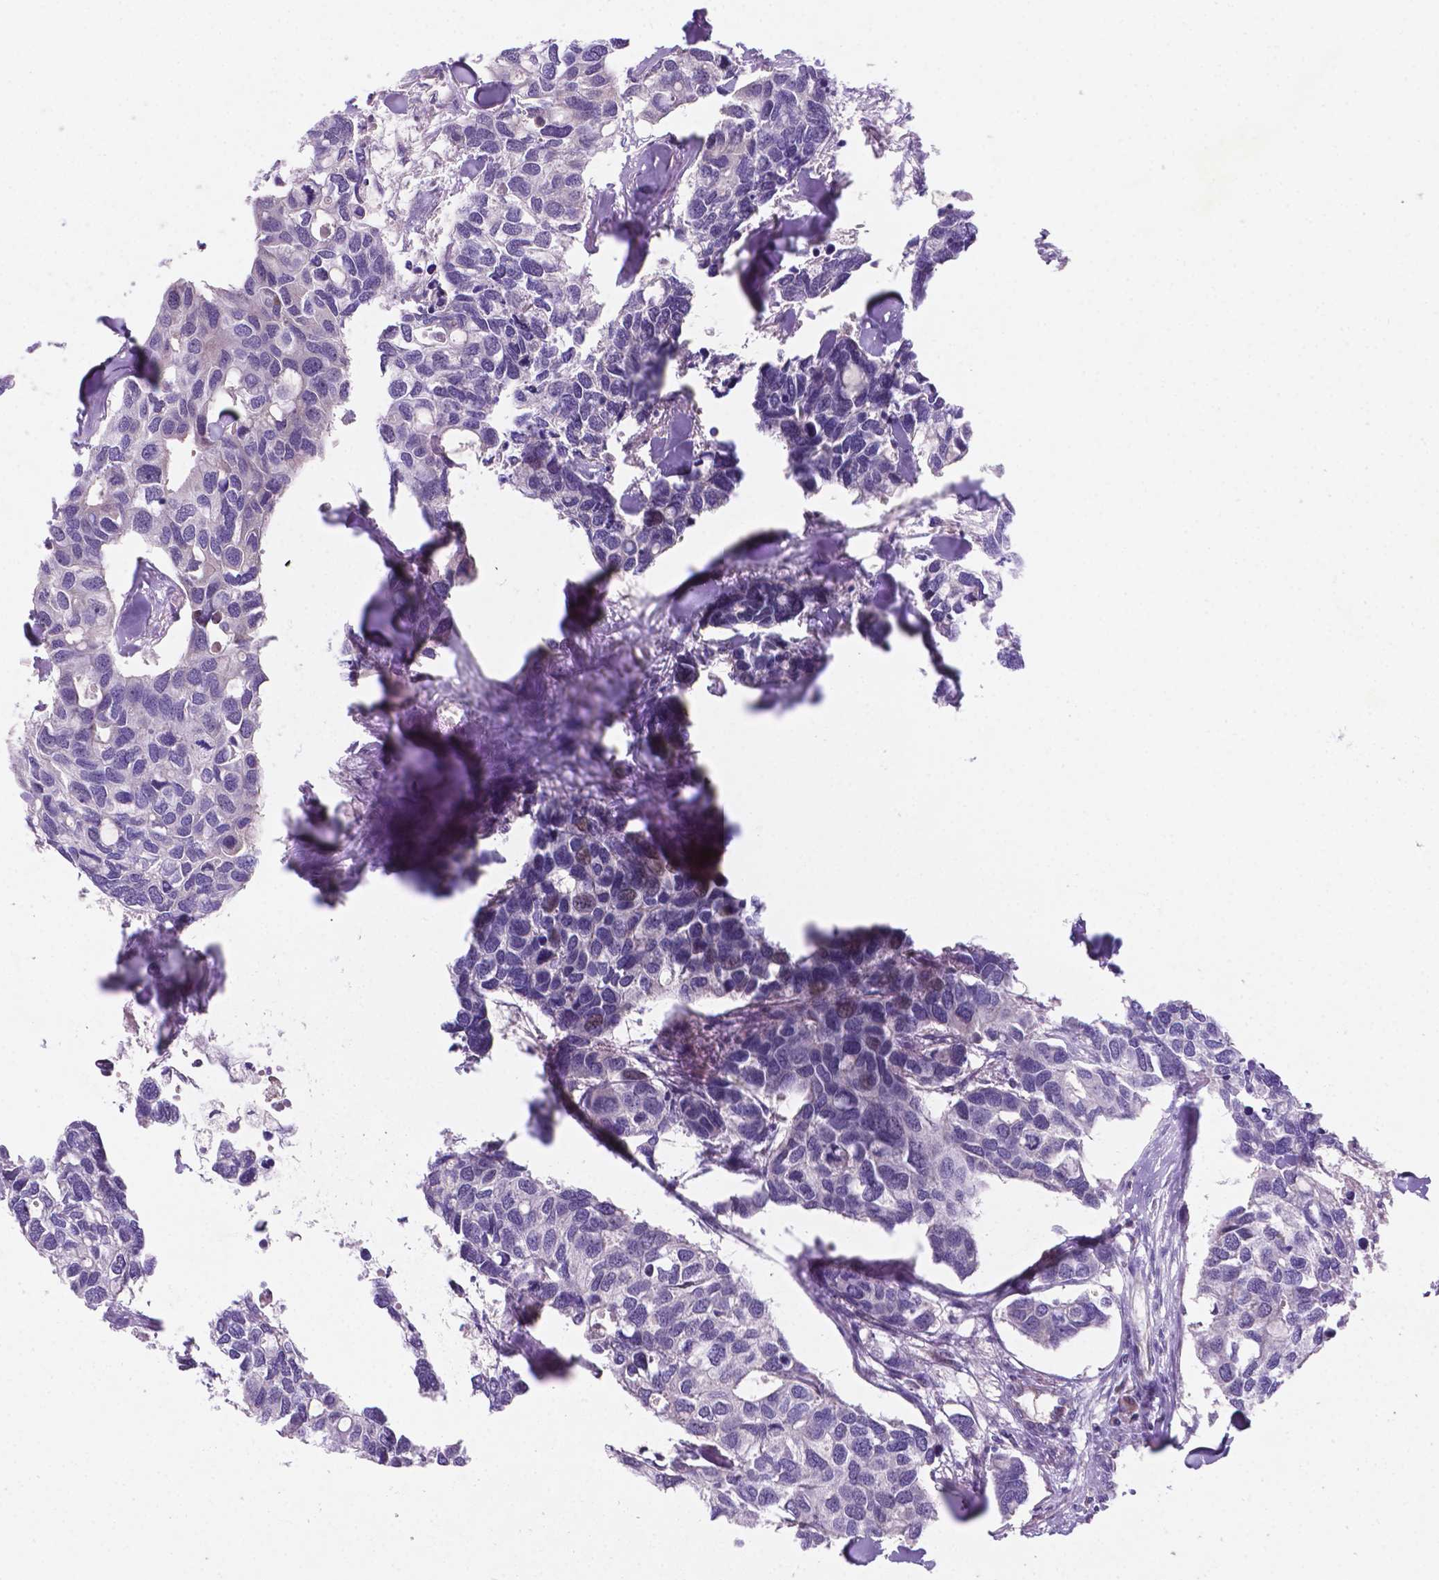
{"staining": {"intensity": "negative", "quantity": "none", "location": "none"}, "tissue": "breast cancer", "cell_type": "Tumor cells", "image_type": "cancer", "snomed": [{"axis": "morphology", "description": "Duct carcinoma"}, {"axis": "topography", "description": "Breast"}], "caption": "DAB (3,3'-diaminobenzidine) immunohistochemical staining of invasive ductal carcinoma (breast) displays no significant staining in tumor cells.", "gene": "TM4SF20", "patient": {"sex": "female", "age": 83}}